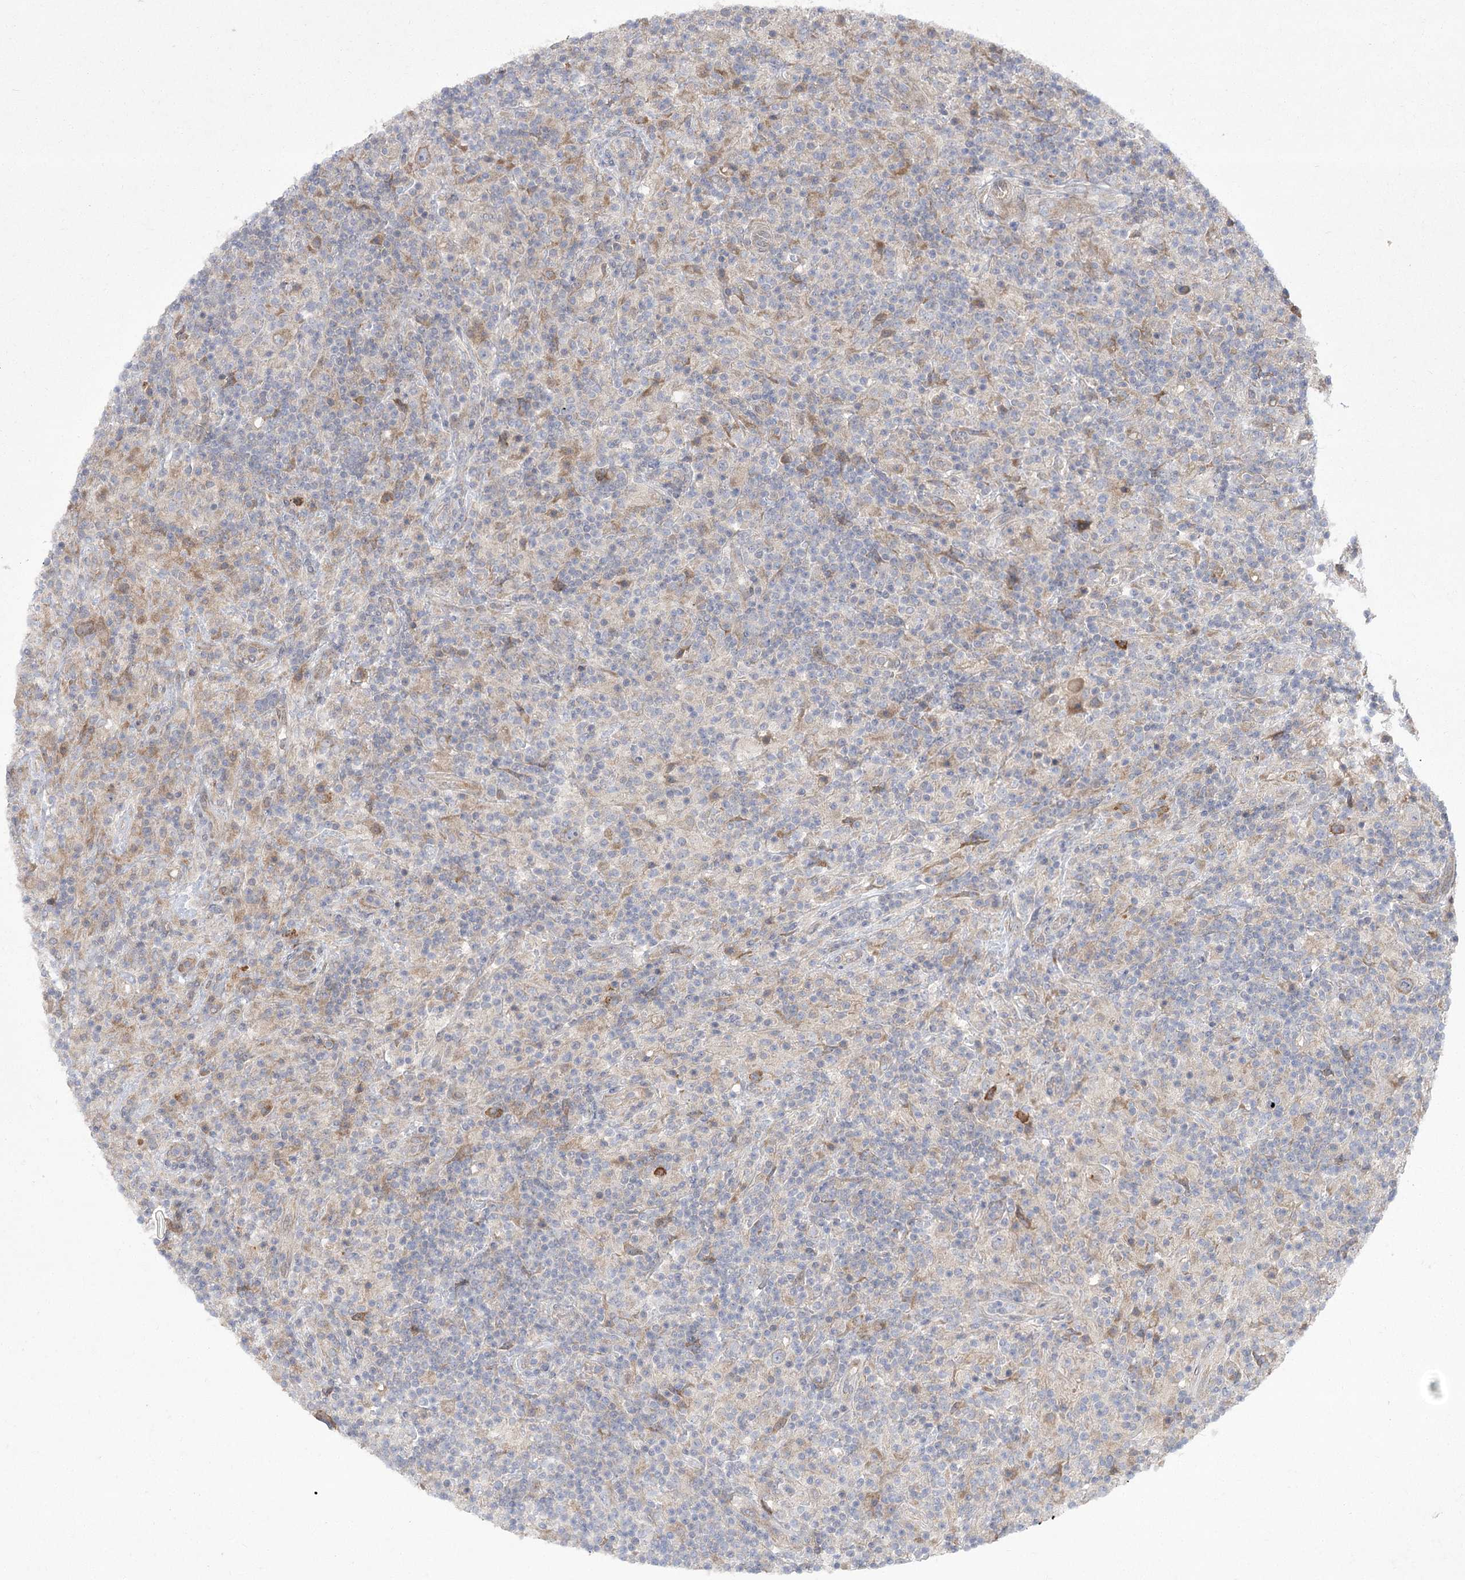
{"staining": {"intensity": "weak", "quantity": "25%-75%", "location": "cytoplasmic/membranous"}, "tissue": "lymphoma", "cell_type": "Tumor cells", "image_type": "cancer", "snomed": [{"axis": "morphology", "description": "Hodgkin's disease, NOS"}, {"axis": "topography", "description": "Lymph node"}], "caption": "DAB (3,3'-diaminobenzidine) immunohistochemical staining of human Hodgkin's disease shows weak cytoplasmic/membranous protein positivity in about 25%-75% of tumor cells.", "gene": "CAMTA1", "patient": {"sex": "male", "age": 70}}